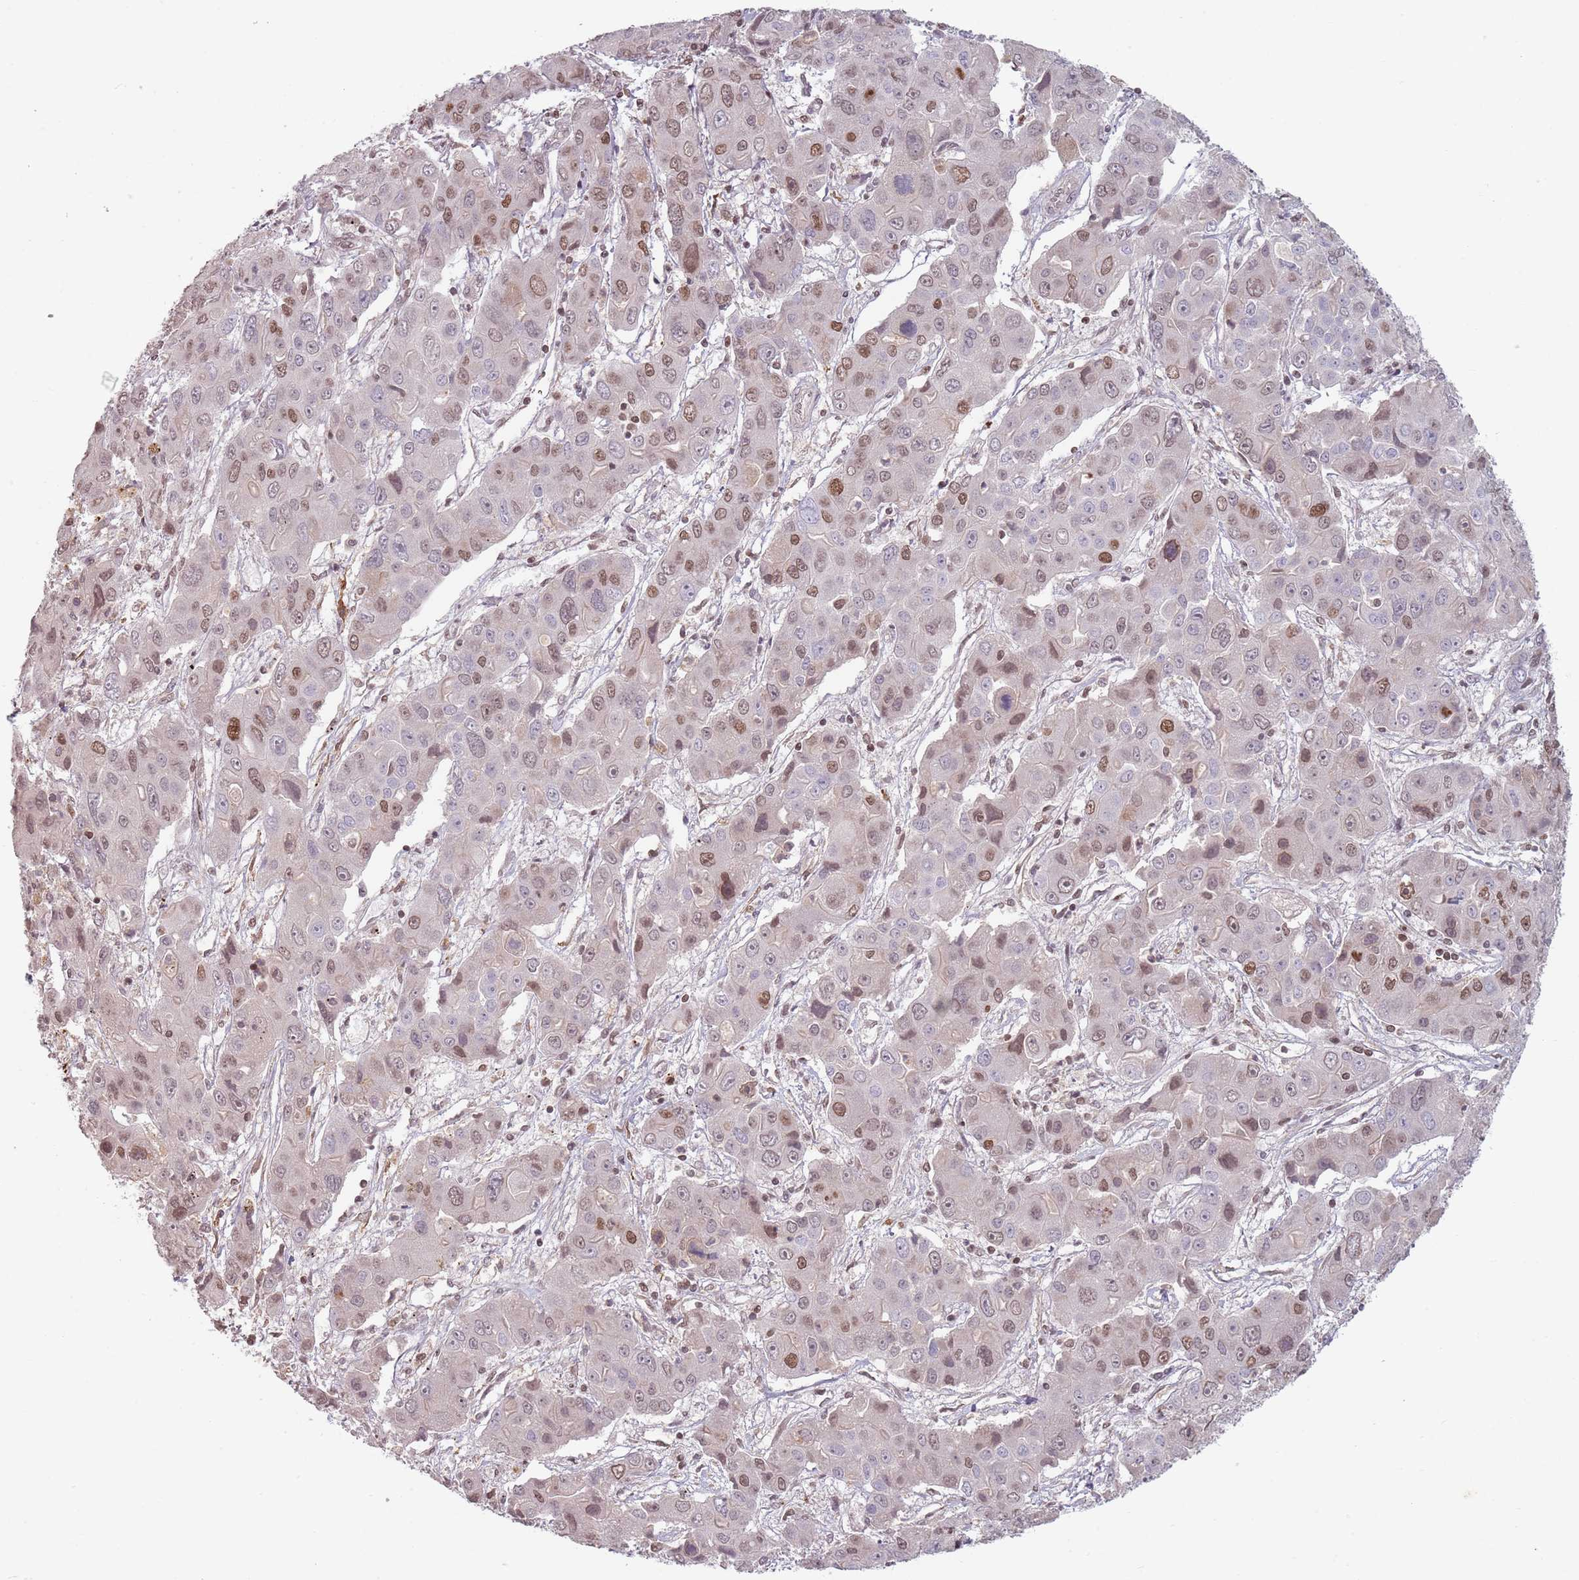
{"staining": {"intensity": "moderate", "quantity": "25%-75%", "location": "cytoplasmic/membranous,nuclear"}, "tissue": "liver cancer", "cell_type": "Tumor cells", "image_type": "cancer", "snomed": [{"axis": "morphology", "description": "Cholangiocarcinoma"}, {"axis": "topography", "description": "Liver"}], "caption": "Liver cancer stained with a brown dye exhibits moderate cytoplasmic/membranous and nuclear positive expression in approximately 25%-75% of tumor cells.", "gene": "NUP50", "patient": {"sex": "male", "age": 67}}